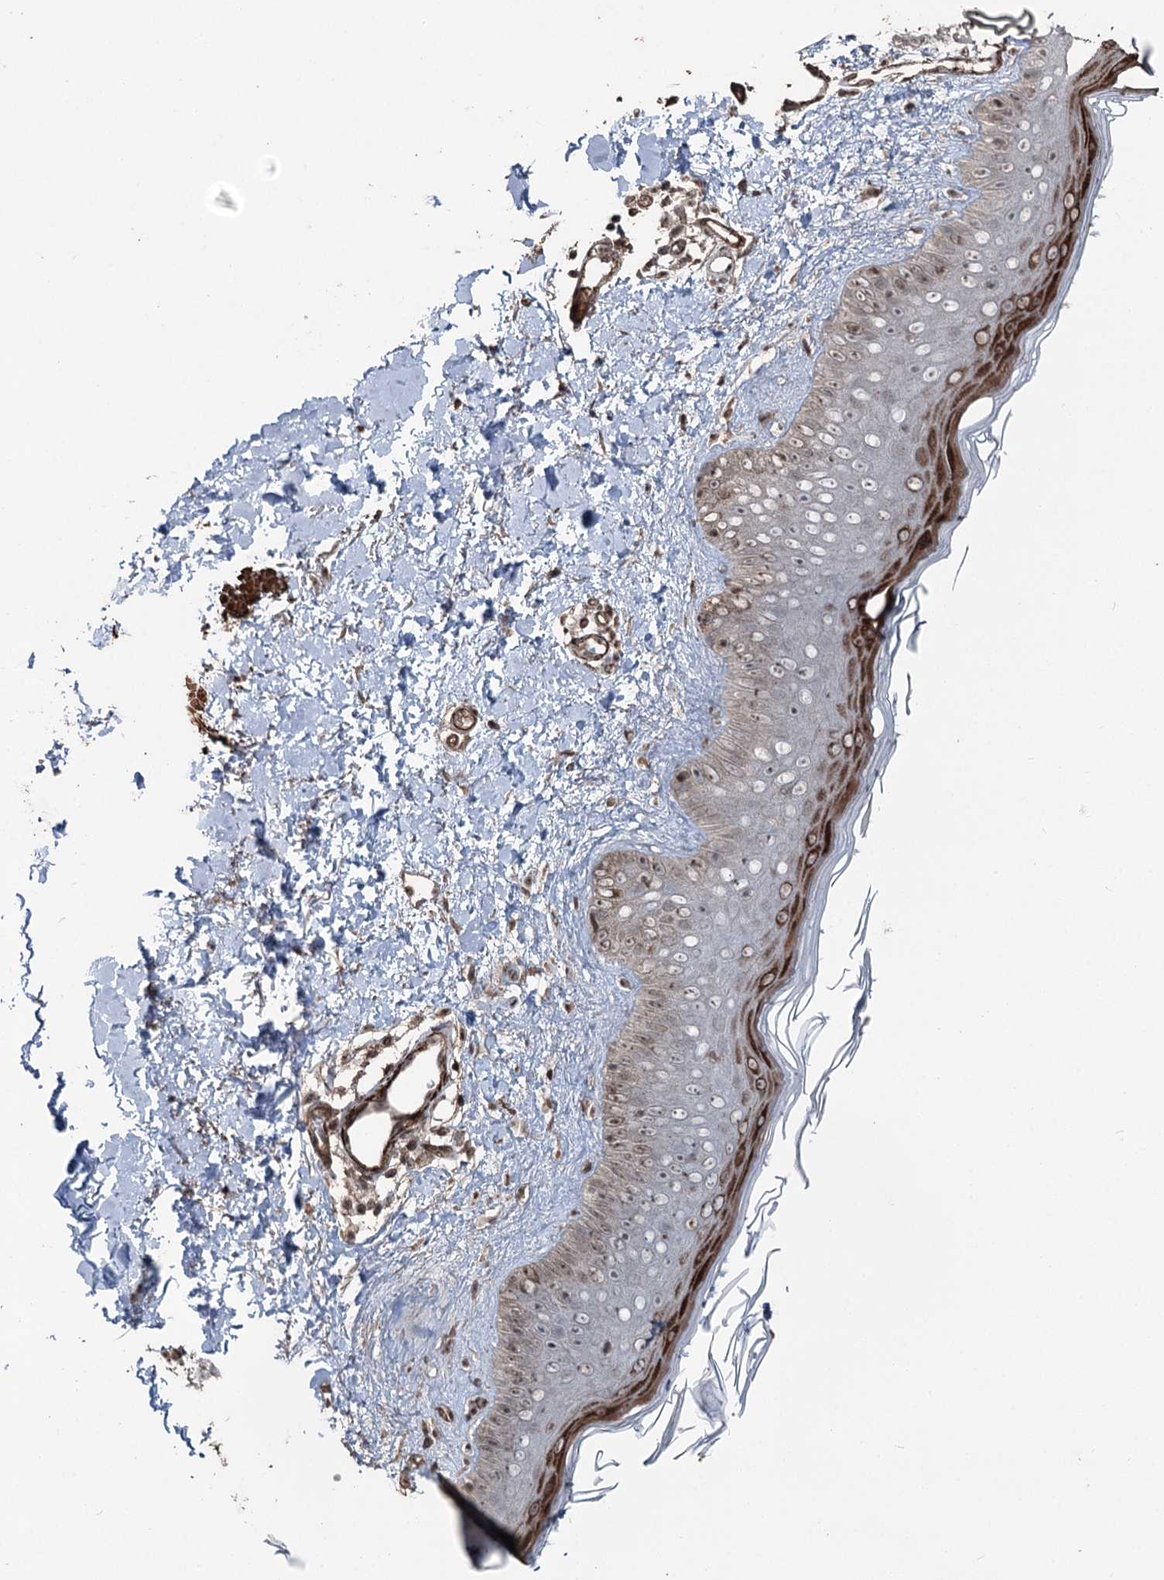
{"staining": {"intensity": "moderate", "quantity": ">75%", "location": "cytoplasmic/membranous,nuclear"}, "tissue": "skin", "cell_type": "Fibroblasts", "image_type": "normal", "snomed": [{"axis": "morphology", "description": "Normal tissue, NOS"}, {"axis": "topography", "description": "Skin"}], "caption": "The immunohistochemical stain shows moderate cytoplasmic/membranous,nuclear expression in fibroblasts of benign skin. (Stains: DAB in brown, nuclei in blue, Microscopy: brightfield microscopy at high magnification).", "gene": "CCDC82", "patient": {"sex": "male", "age": 52}}